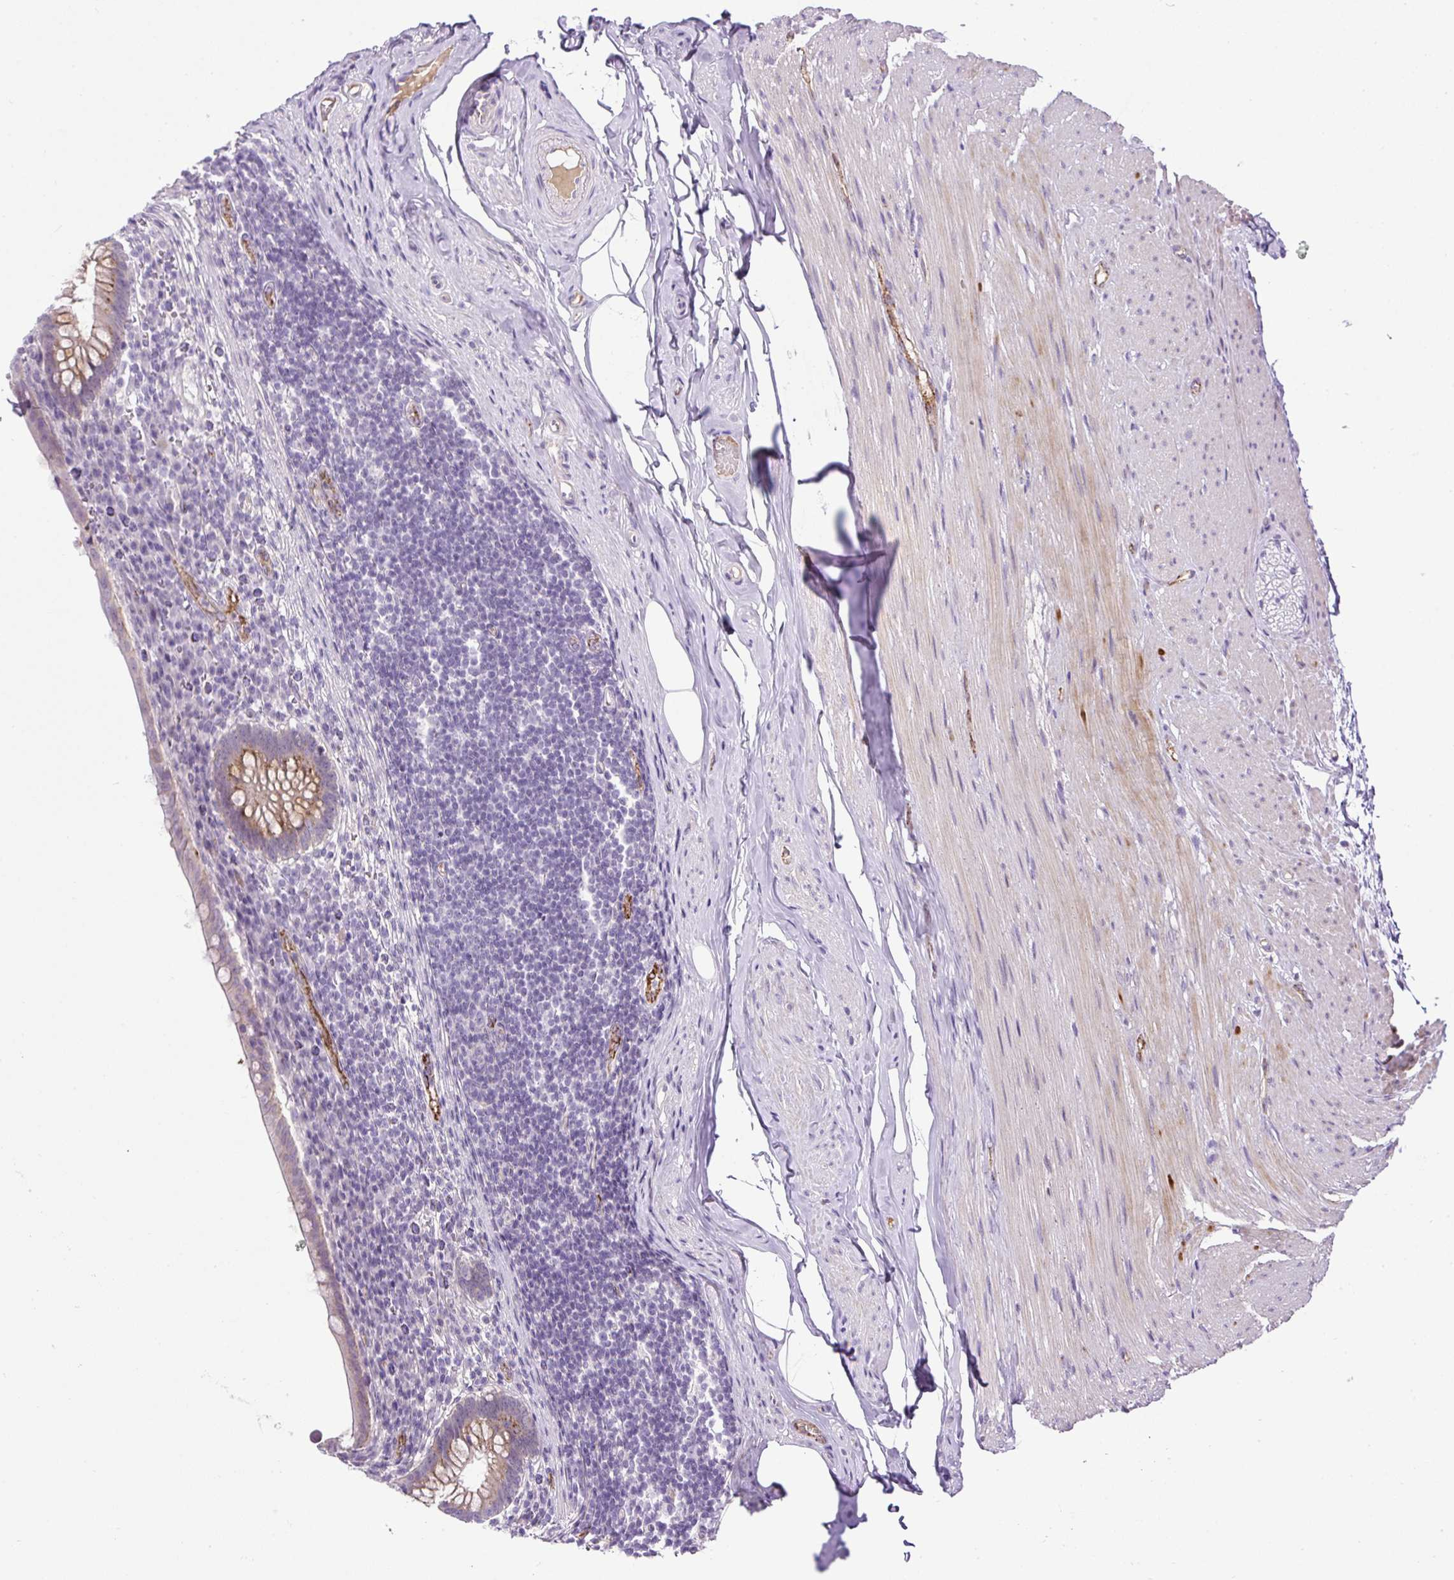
{"staining": {"intensity": "moderate", "quantity": "<25%", "location": "cytoplasmic/membranous"}, "tissue": "appendix", "cell_type": "Glandular cells", "image_type": "normal", "snomed": [{"axis": "morphology", "description": "Normal tissue, NOS"}, {"axis": "topography", "description": "Appendix"}], "caption": "Immunohistochemical staining of benign human appendix displays low levels of moderate cytoplasmic/membranous positivity in about <25% of glandular cells.", "gene": "LEFTY1", "patient": {"sex": "female", "age": 56}}